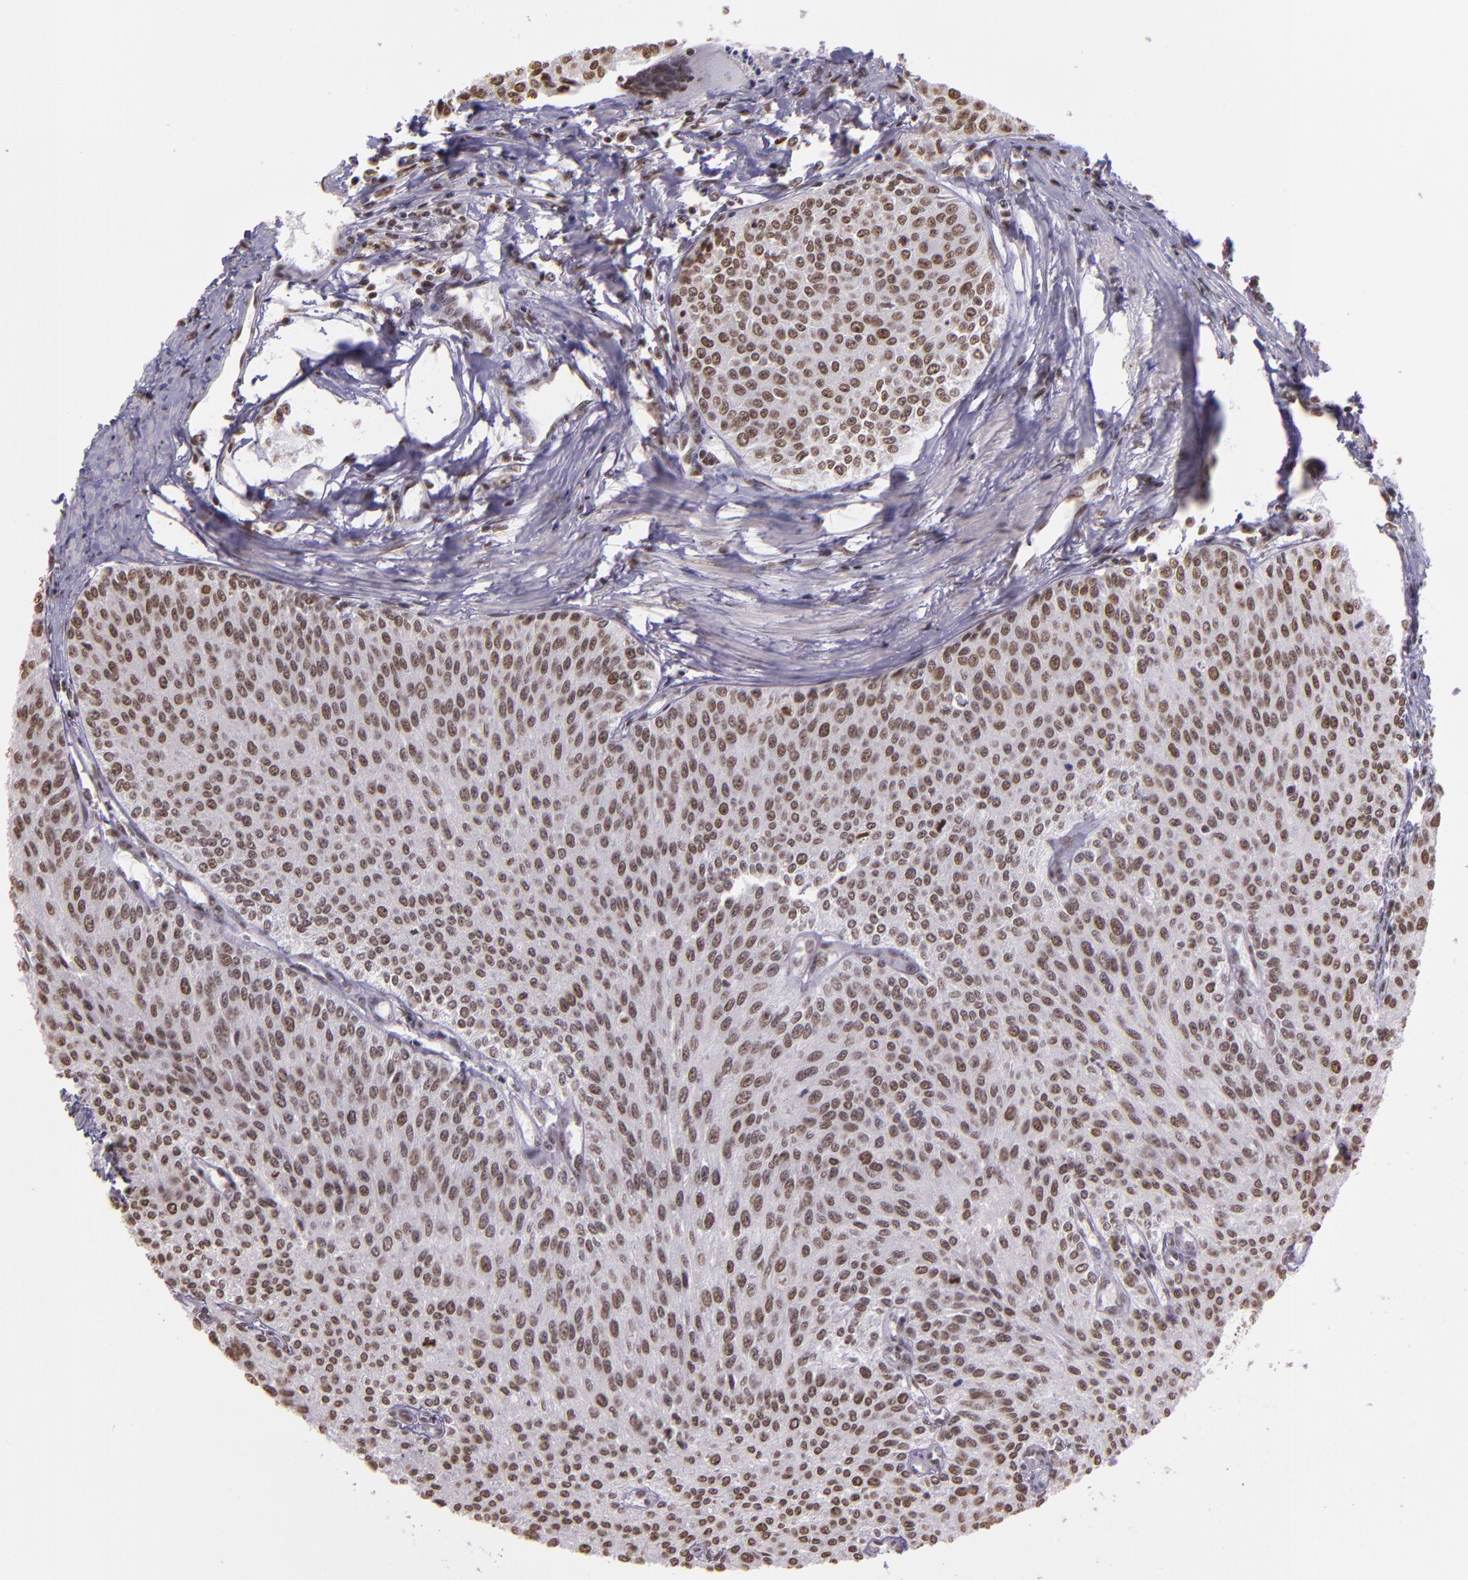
{"staining": {"intensity": "weak", "quantity": ">75%", "location": "nuclear"}, "tissue": "urothelial cancer", "cell_type": "Tumor cells", "image_type": "cancer", "snomed": [{"axis": "morphology", "description": "Urothelial carcinoma, Low grade"}, {"axis": "topography", "description": "Urinary bladder"}], "caption": "Approximately >75% of tumor cells in human urothelial cancer display weak nuclear protein positivity as visualized by brown immunohistochemical staining.", "gene": "USF1", "patient": {"sex": "female", "age": 73}}